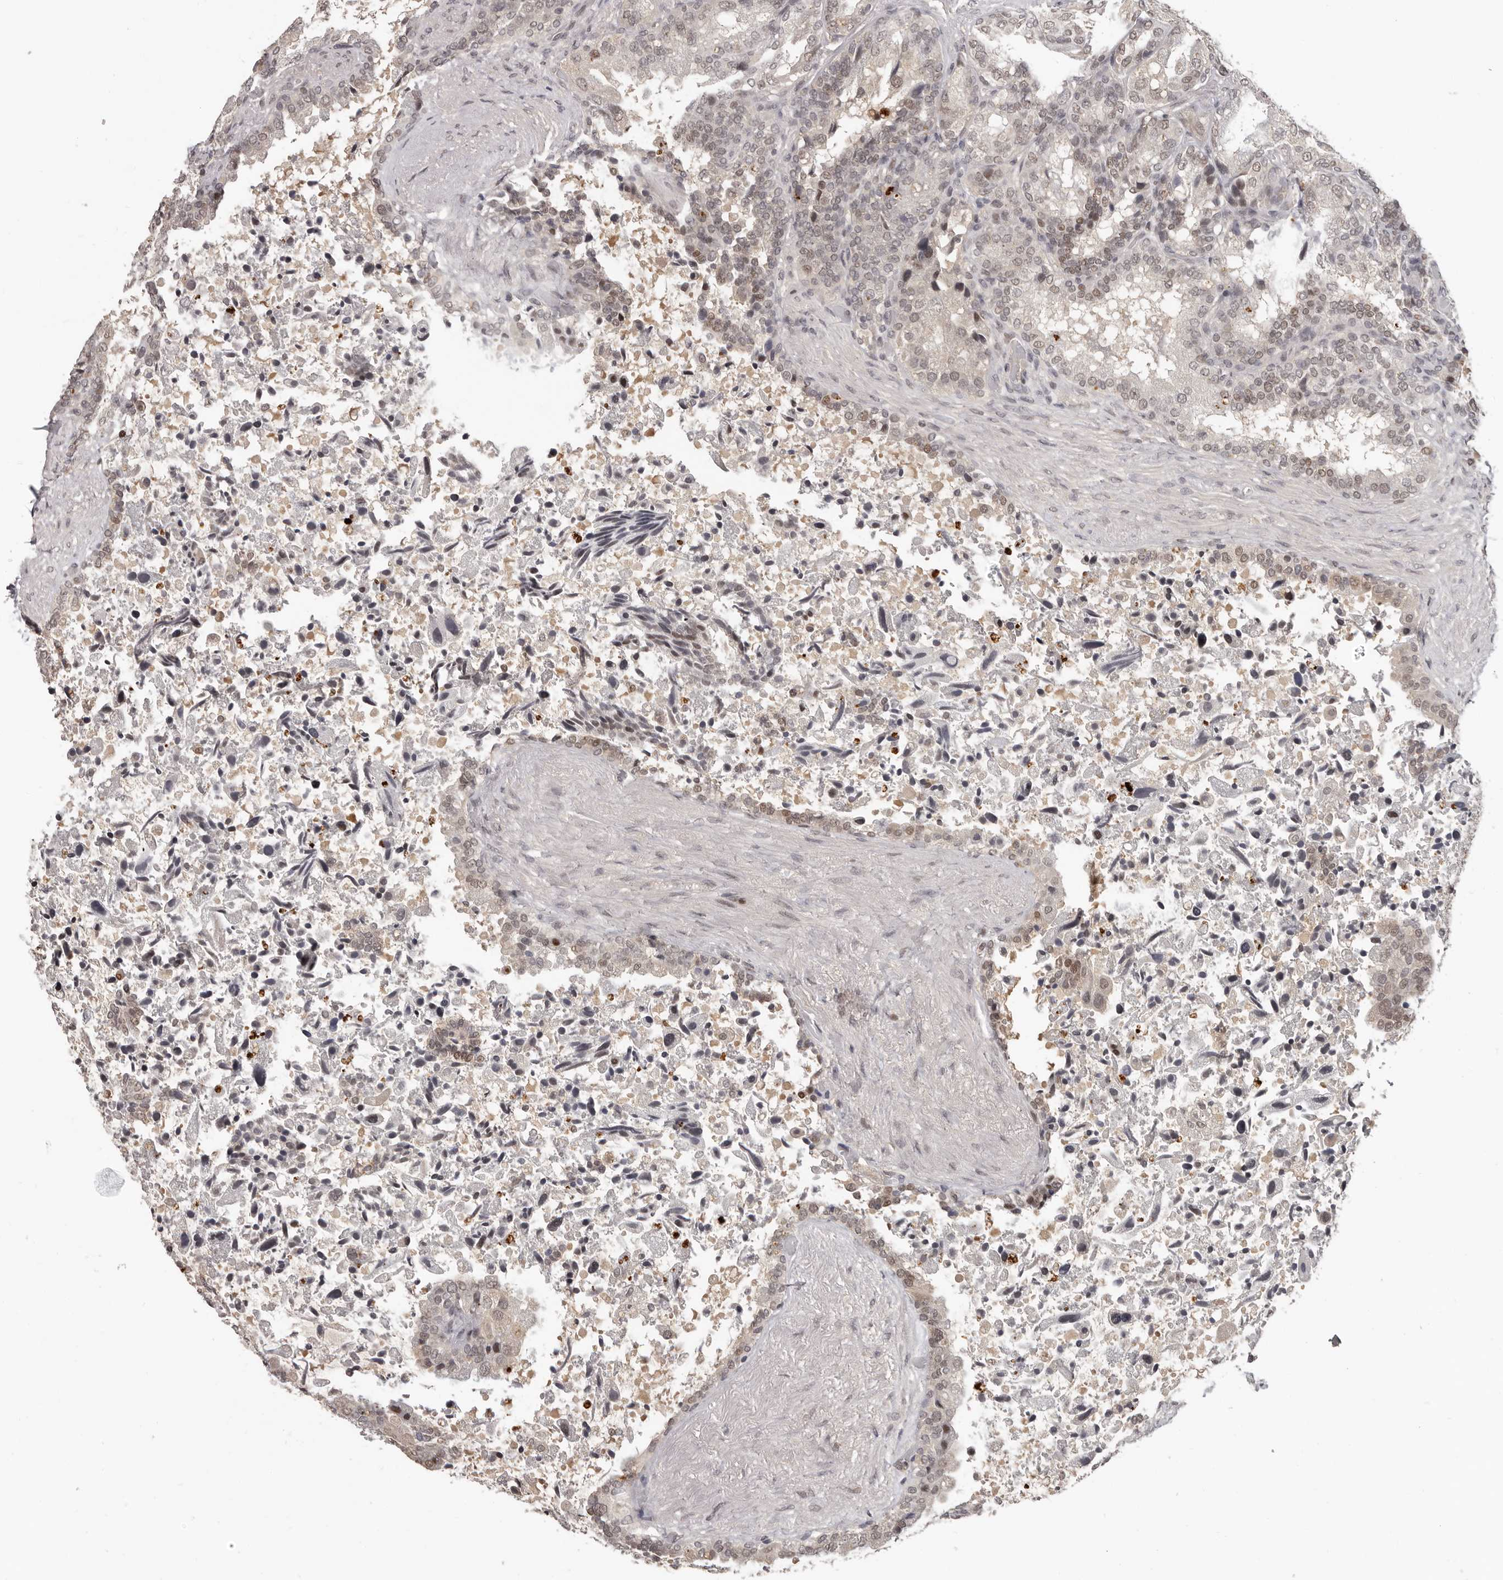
{"staining": {"intensity": "weak", "quantity": "25%-75%", "location": "nuclear"}, "tissue": "seminal vesicle", "cell_type": "Glandular cells", "image_type": "normal", "snomed": [{"axis": "morphology", "description": "Normal tissue, NOS"}, {"axis": "topography", "description": "Seminal veicle"}, {"axis": "topography", "description": "Peripheral nerve tissue"}], "caption": "Immunohistochemical staining of unremarkable human seminal vesicle demonstrates 25%-75% levels of weak nuclear protein expression in about 25%-75% of glandular cells.", "gene": "TBX5", "patient": {"sex": "male", "age": 63}}